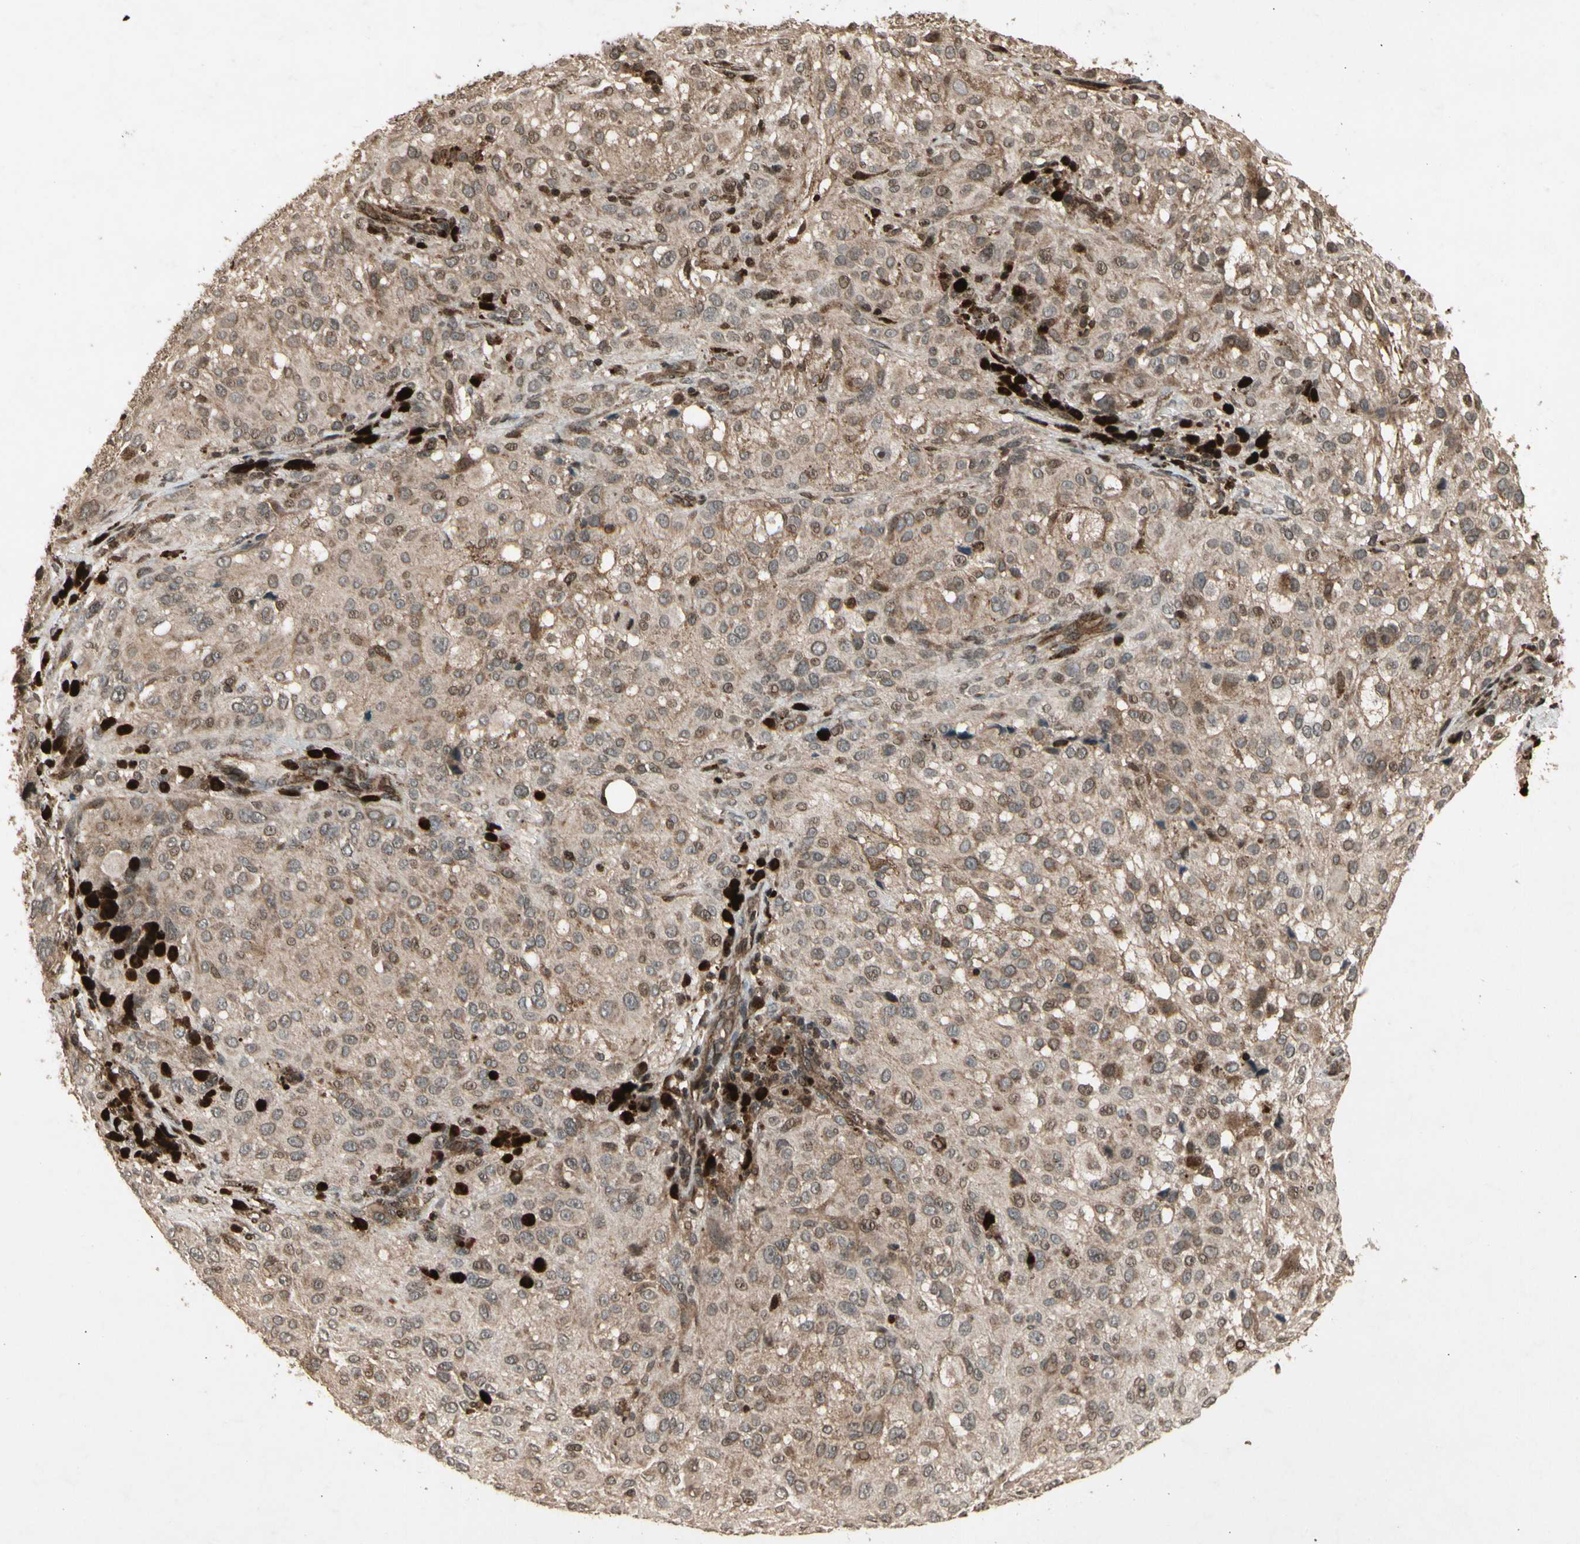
{"staining": {"intensity": "moderate", "quantity": ">75%", "location": "cytoplasmic/membranous"}, "tissue": "melanoma", "cell_type": "Tumor cells", "image_type": "cancer", "snomed": [{"axis": "morphology", "description": "Necrosis, NOS"}, {"axis": "morphology", "description": "Malignant melanoma, NOS"}, {"axis": "topography", "description": "Skin"}], "caption": "Protein expression analysis of human melanoma reveals moderate cytoplasmic/membranous staining in approximately >75% of tumor cells.", "gene": "GLRX", "patient": {"sex": "female", "age": 87}}